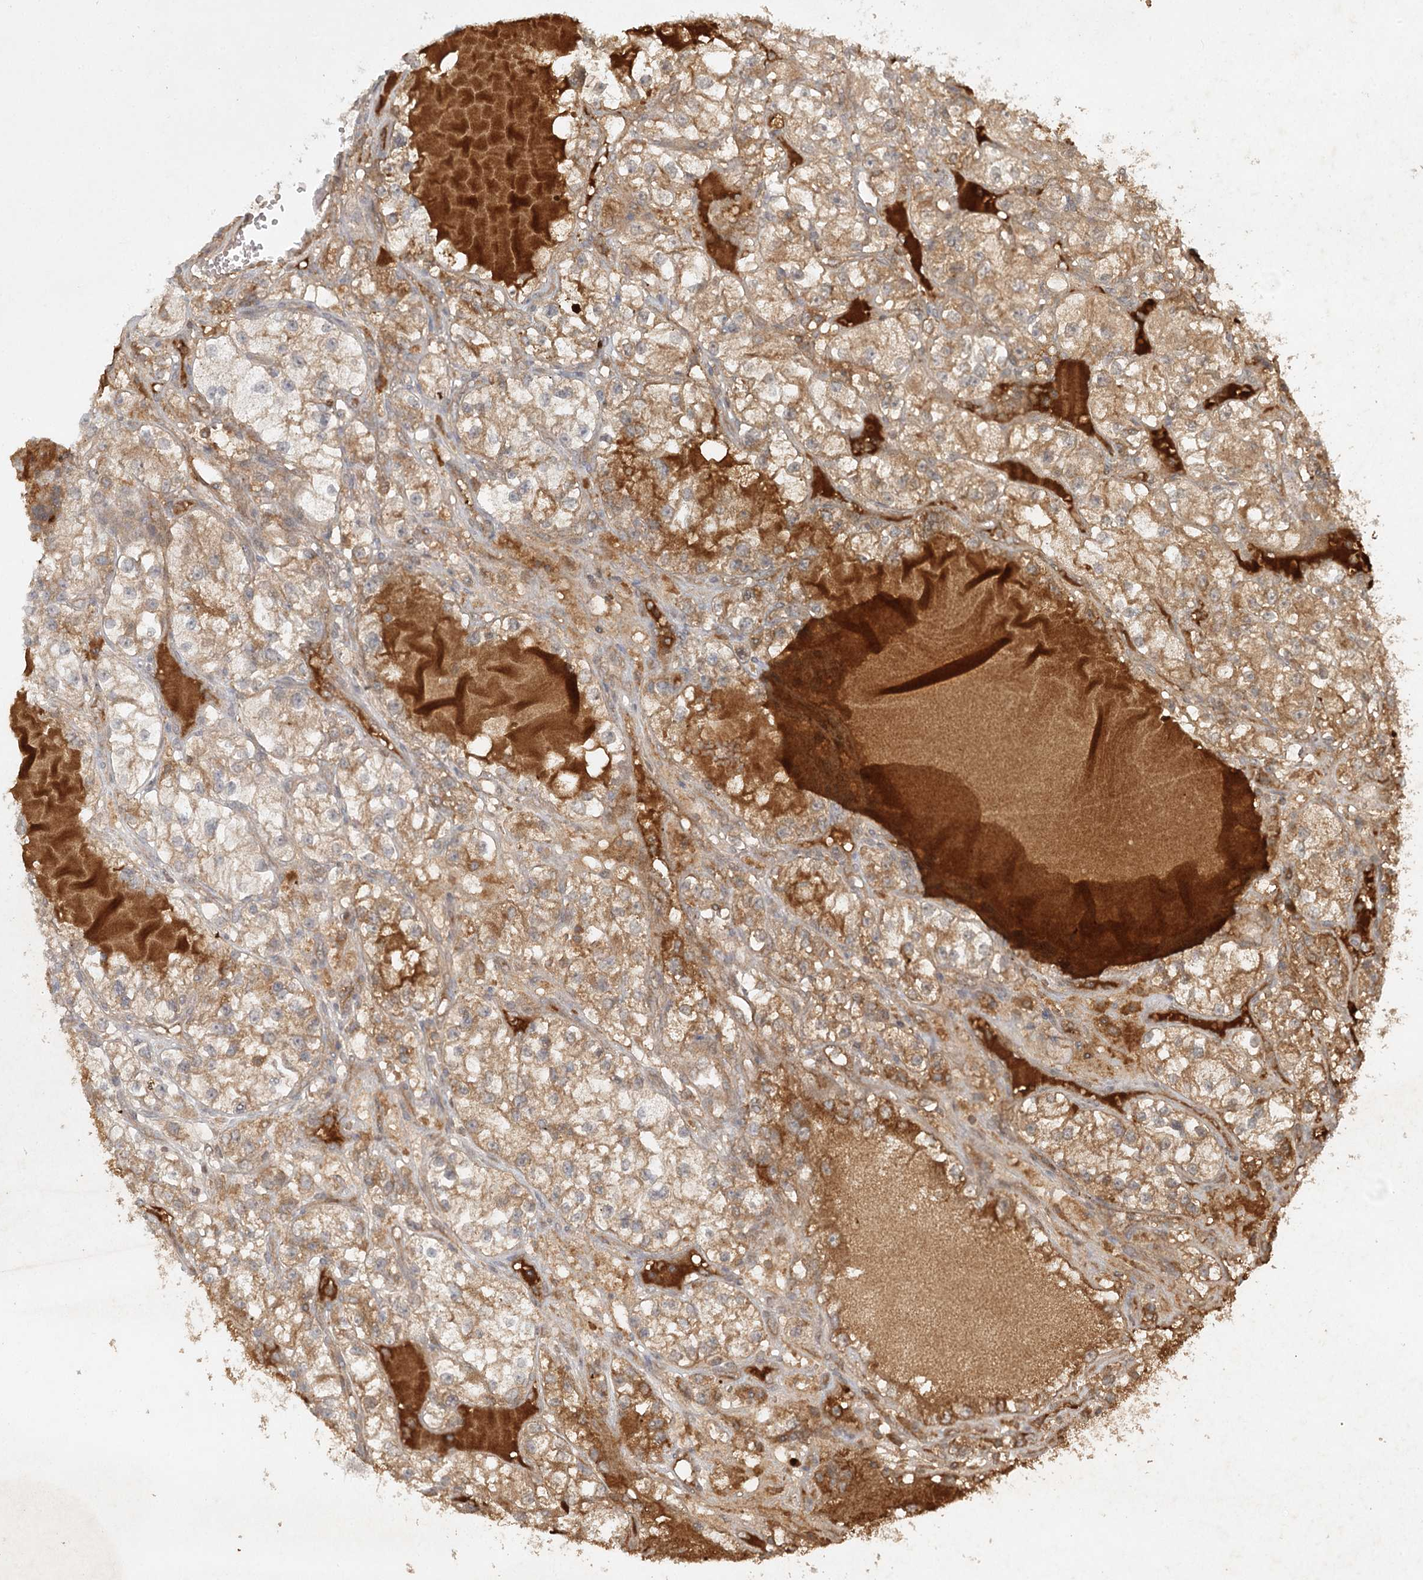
{"staining": {"intensity": "weak", "quantity": ">75%", "location": "cytoplasmic/membranous"}, "tissue": "renal cancer", "cell_type": "Tumor cells", "image_type": "cancer", "snomed": [{"axis": "morphology", "description": "Adenocarcinoma, NOS"}, {"axis": "topography", "description": "Kidney"}], "caption": "This micrograph exhibits immunohistochemistry (IHC) staining of human adenocarcinoma (renal), with low weak cytoplasmic/membranous staining in about >75% of tumor cells.", "gene": "ARL13A", "patient": {"sex": "female", "age": 57}}